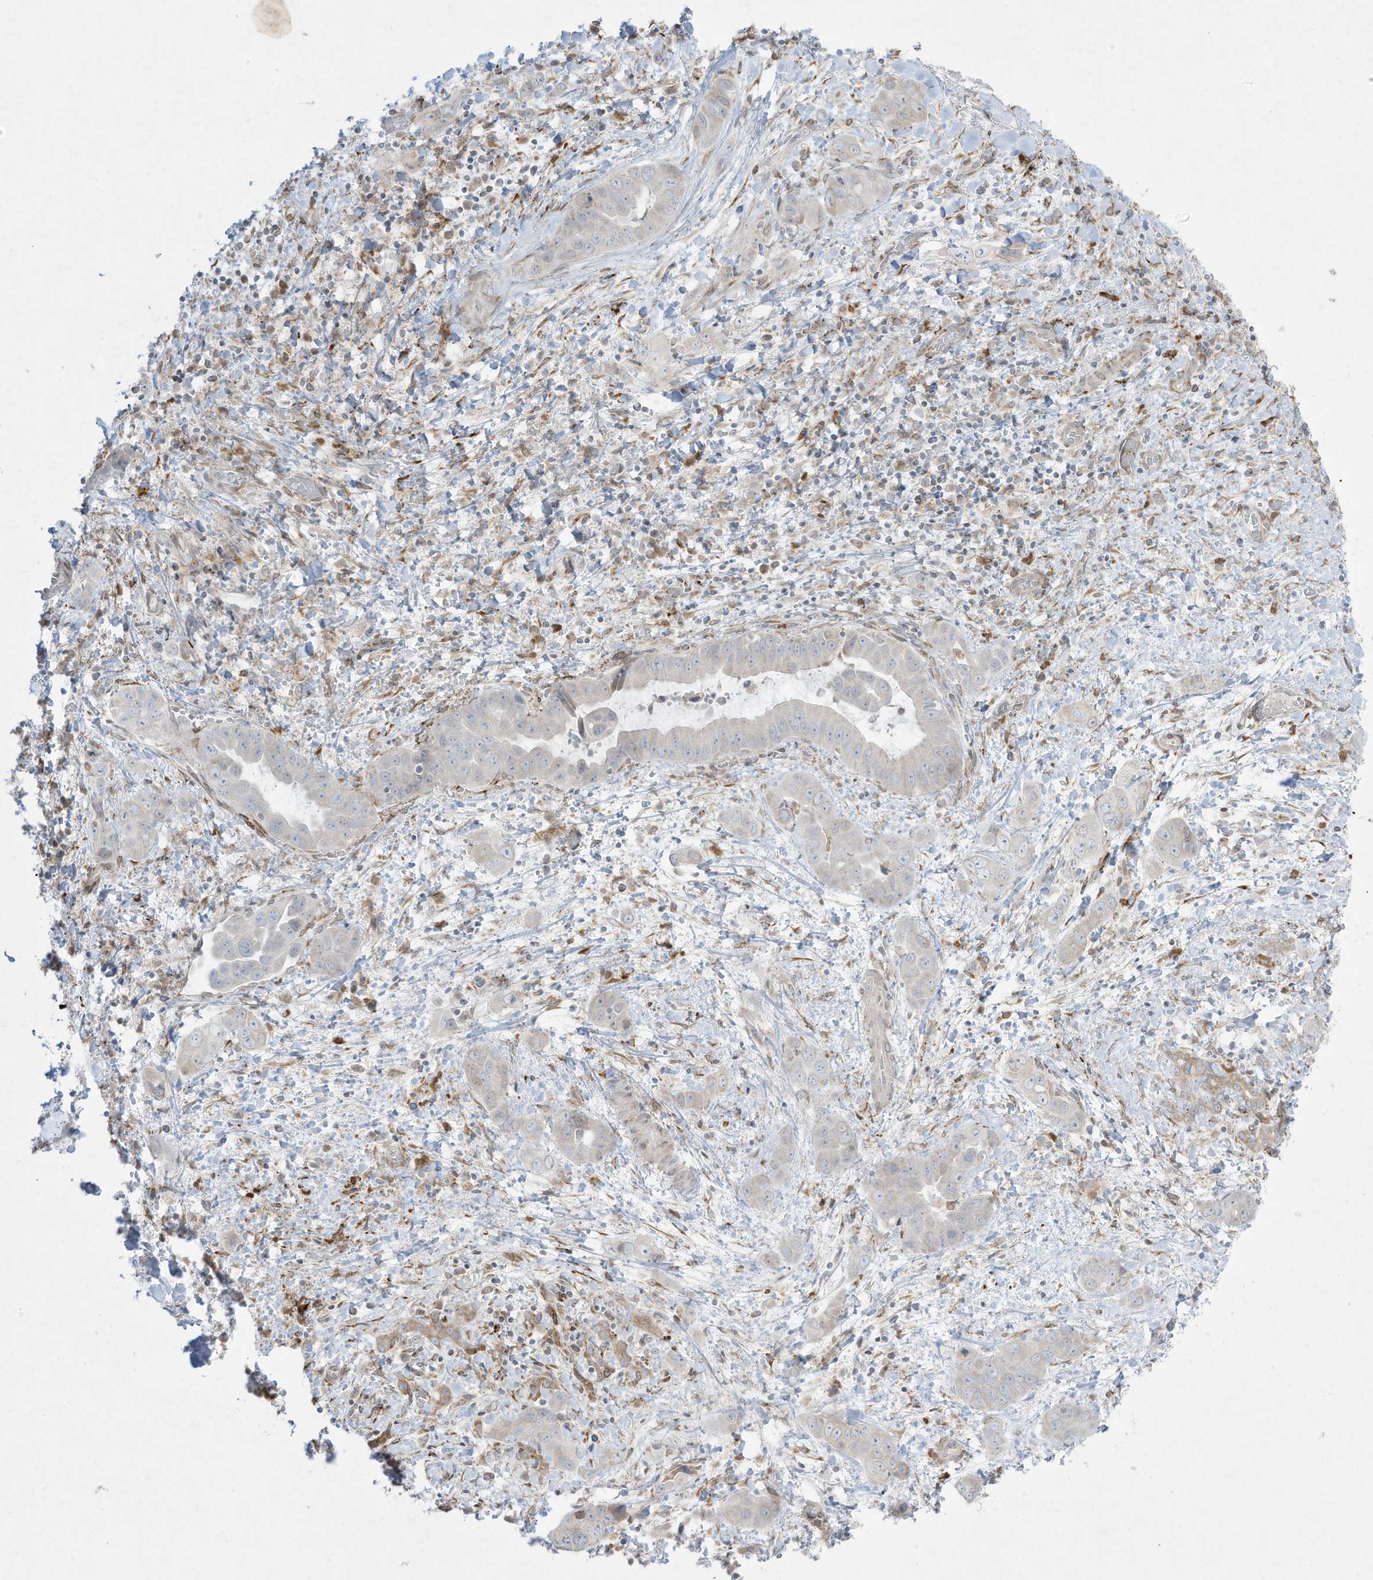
{"staining": {"intensity": "negative", "quantity": "none", "location": "none"}, "tissue": "liver cancer", "cell_type": "Tumor cells", "image_type": "cancer", "snomed": [{"axis": "morphology", "description": "Cholangiocarcinoma"}, {"axis": "topography", "description": "Liver"}], "caption": "DAB immunohistochemical staining of human liver cholangiocarcinoma reveals no significant positivity in tumor cells. The staining was performed using DAB to visualize the protein expression in brown, while the nuclei were stained in blue with hematoxylin (Magnification: 20x).", "gene": "PTK6", "patient": {"sex": "female", "age": 52}}